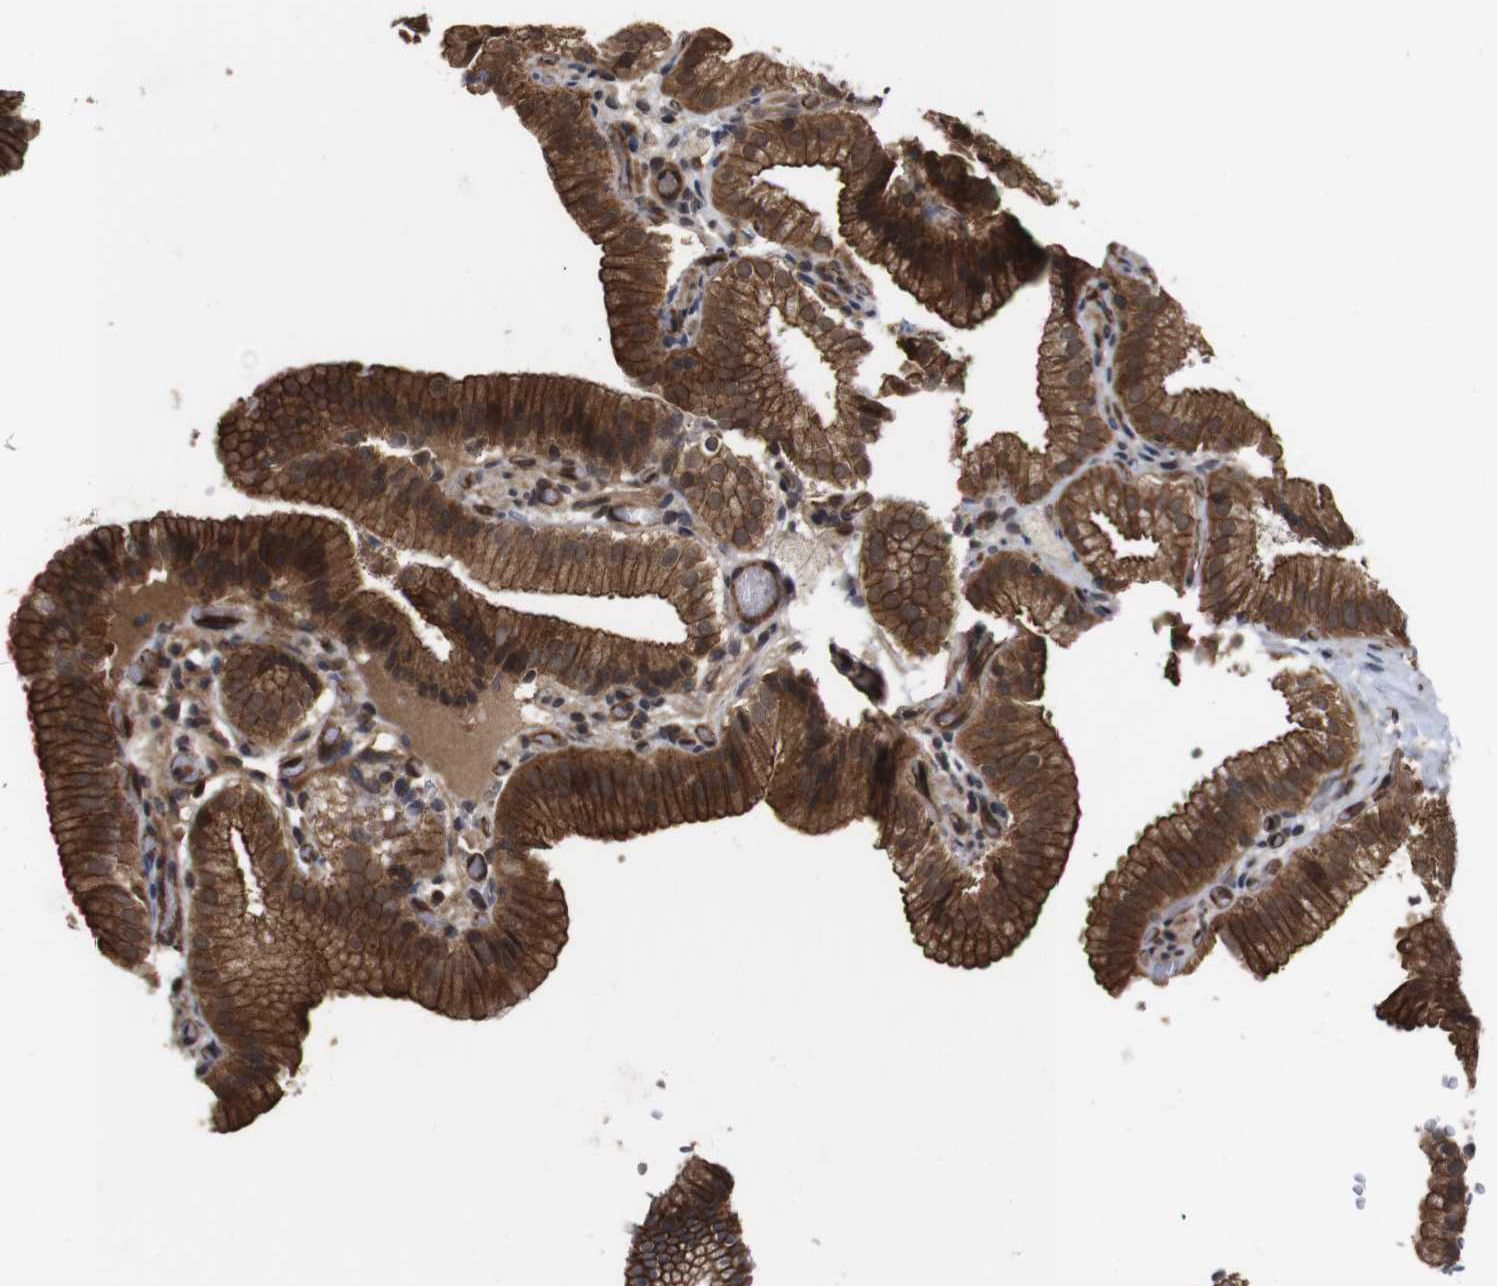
{"staining": {"intensity": "strong", "quantity": ">75%", "location": "cytoplasmic/membranous,nuclear"}, "tissue": "gallbladder", "cell_type": "Glandular cells", "image_type": "normal", "snomed": [{"axis": "morphology", "description": "Normal tissue, NOS"}, {"axis": "topography", "description": "Gallbladder"}], "caption": "Immunohistochemical staining of unremarkable gallbladder shows >75% levels of strong cytoplasmic/membranous,nuclear protein staining in about >75% of glandular cells.", "gene": "NANOS1", "patient": {"sex": "male", "age": 54}}